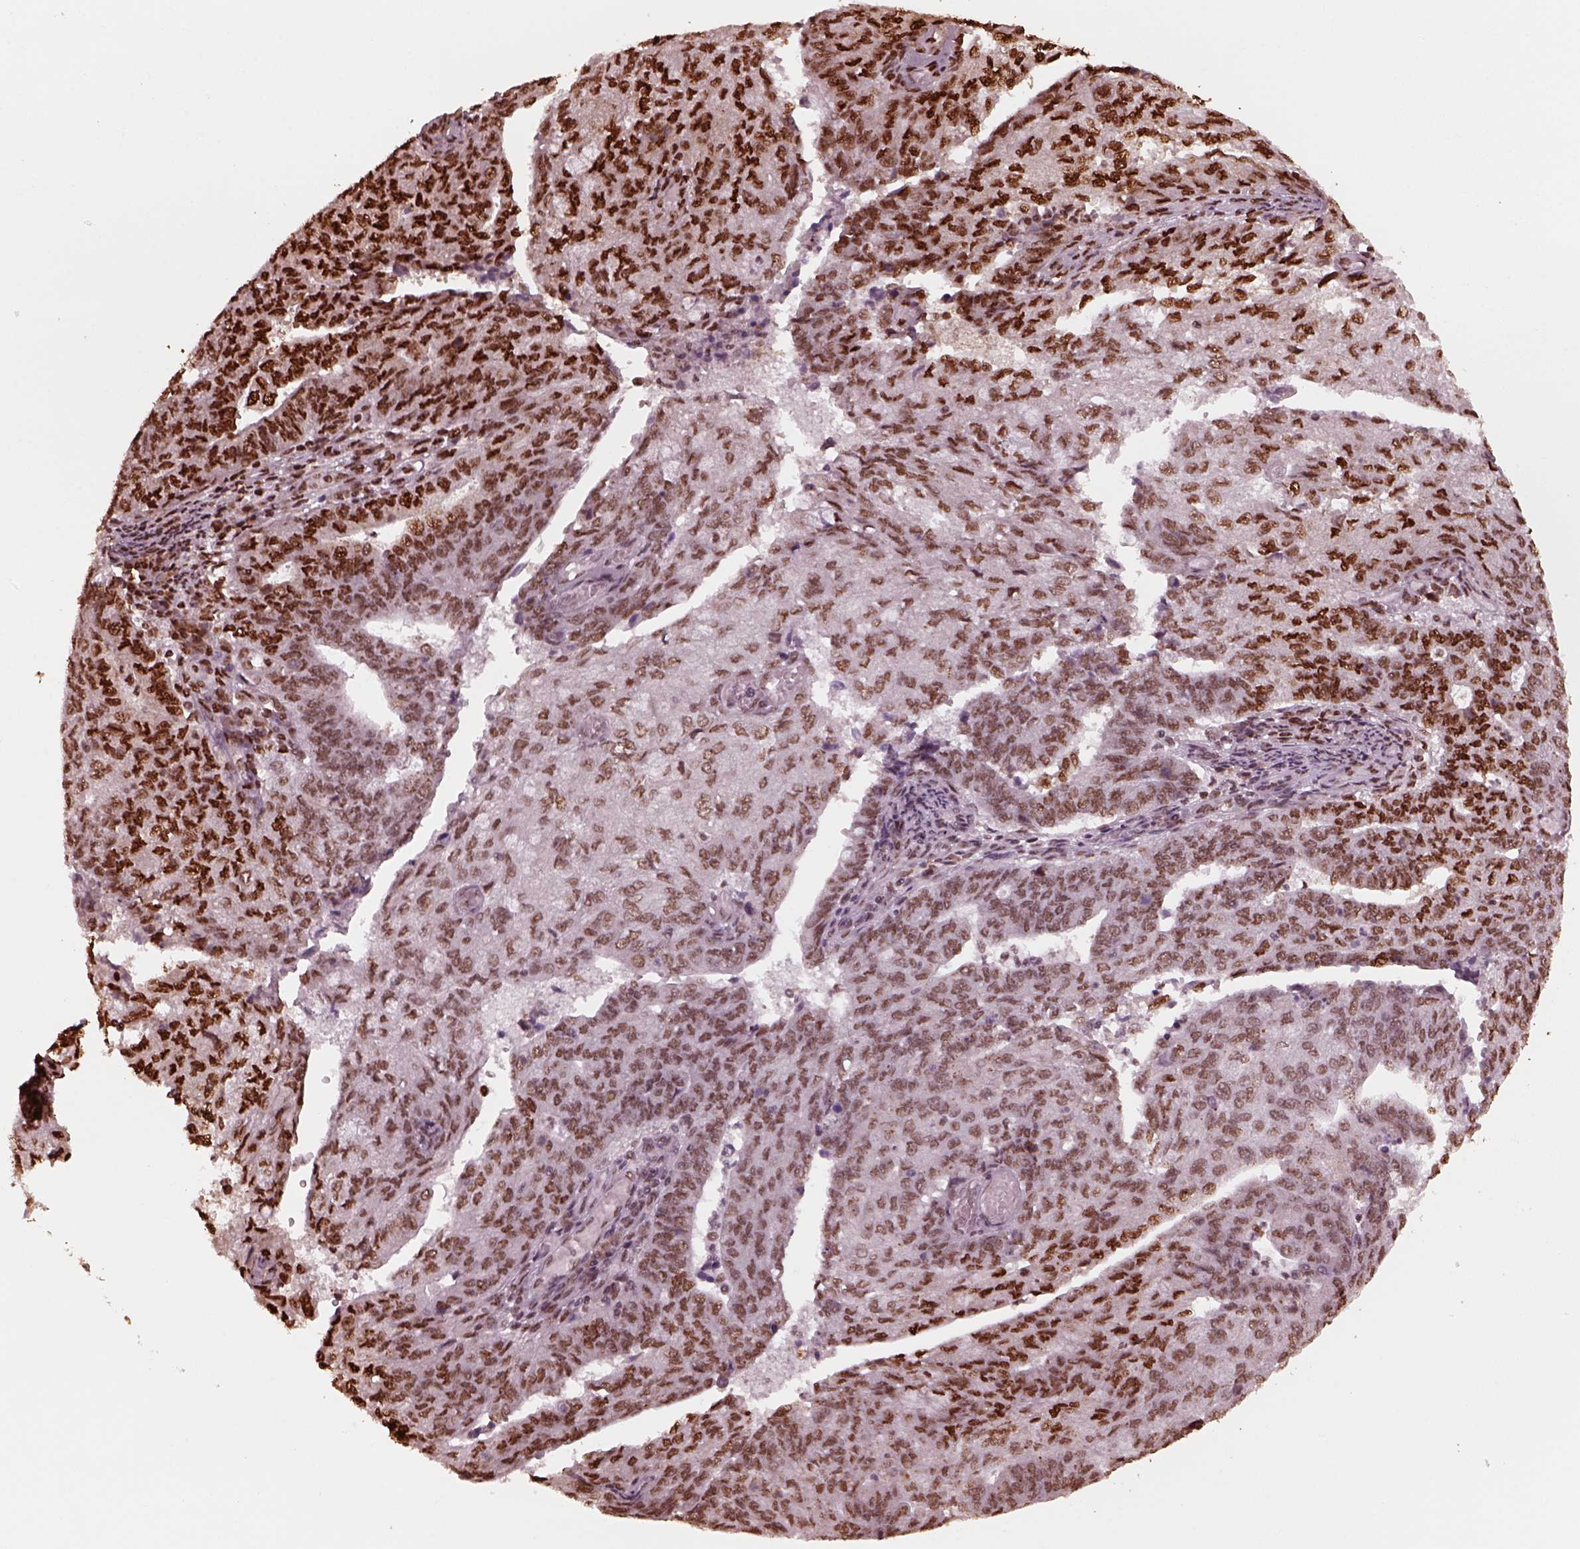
{"staining": {"intensity": "strong", "quantity": "25%-75%", "location": "nuclear"}, "tissue": "endometrial cancer", "cell_type": "Tumor cells", "image_type": "cancer", "snomed": [{"axis": "morphology", "description": "Adenocarcinoma, NOS"}, {"axis": "topography", "description": "Endometrium"}], "caption": "Endometrial adenocarcinoma stained with immunohistochemistry demonstrates strong nuclear staining in about 25%-75% of tumor cells. The staining was performed using DAB (3,3'-diaminobenzidine) to visualize the protein expression in brown, while the nuclei were stained in blue with hematoxylin (Magnification: 20x).", "gene": "NSD1", "patient": {"sex": "female", "age": 82}}